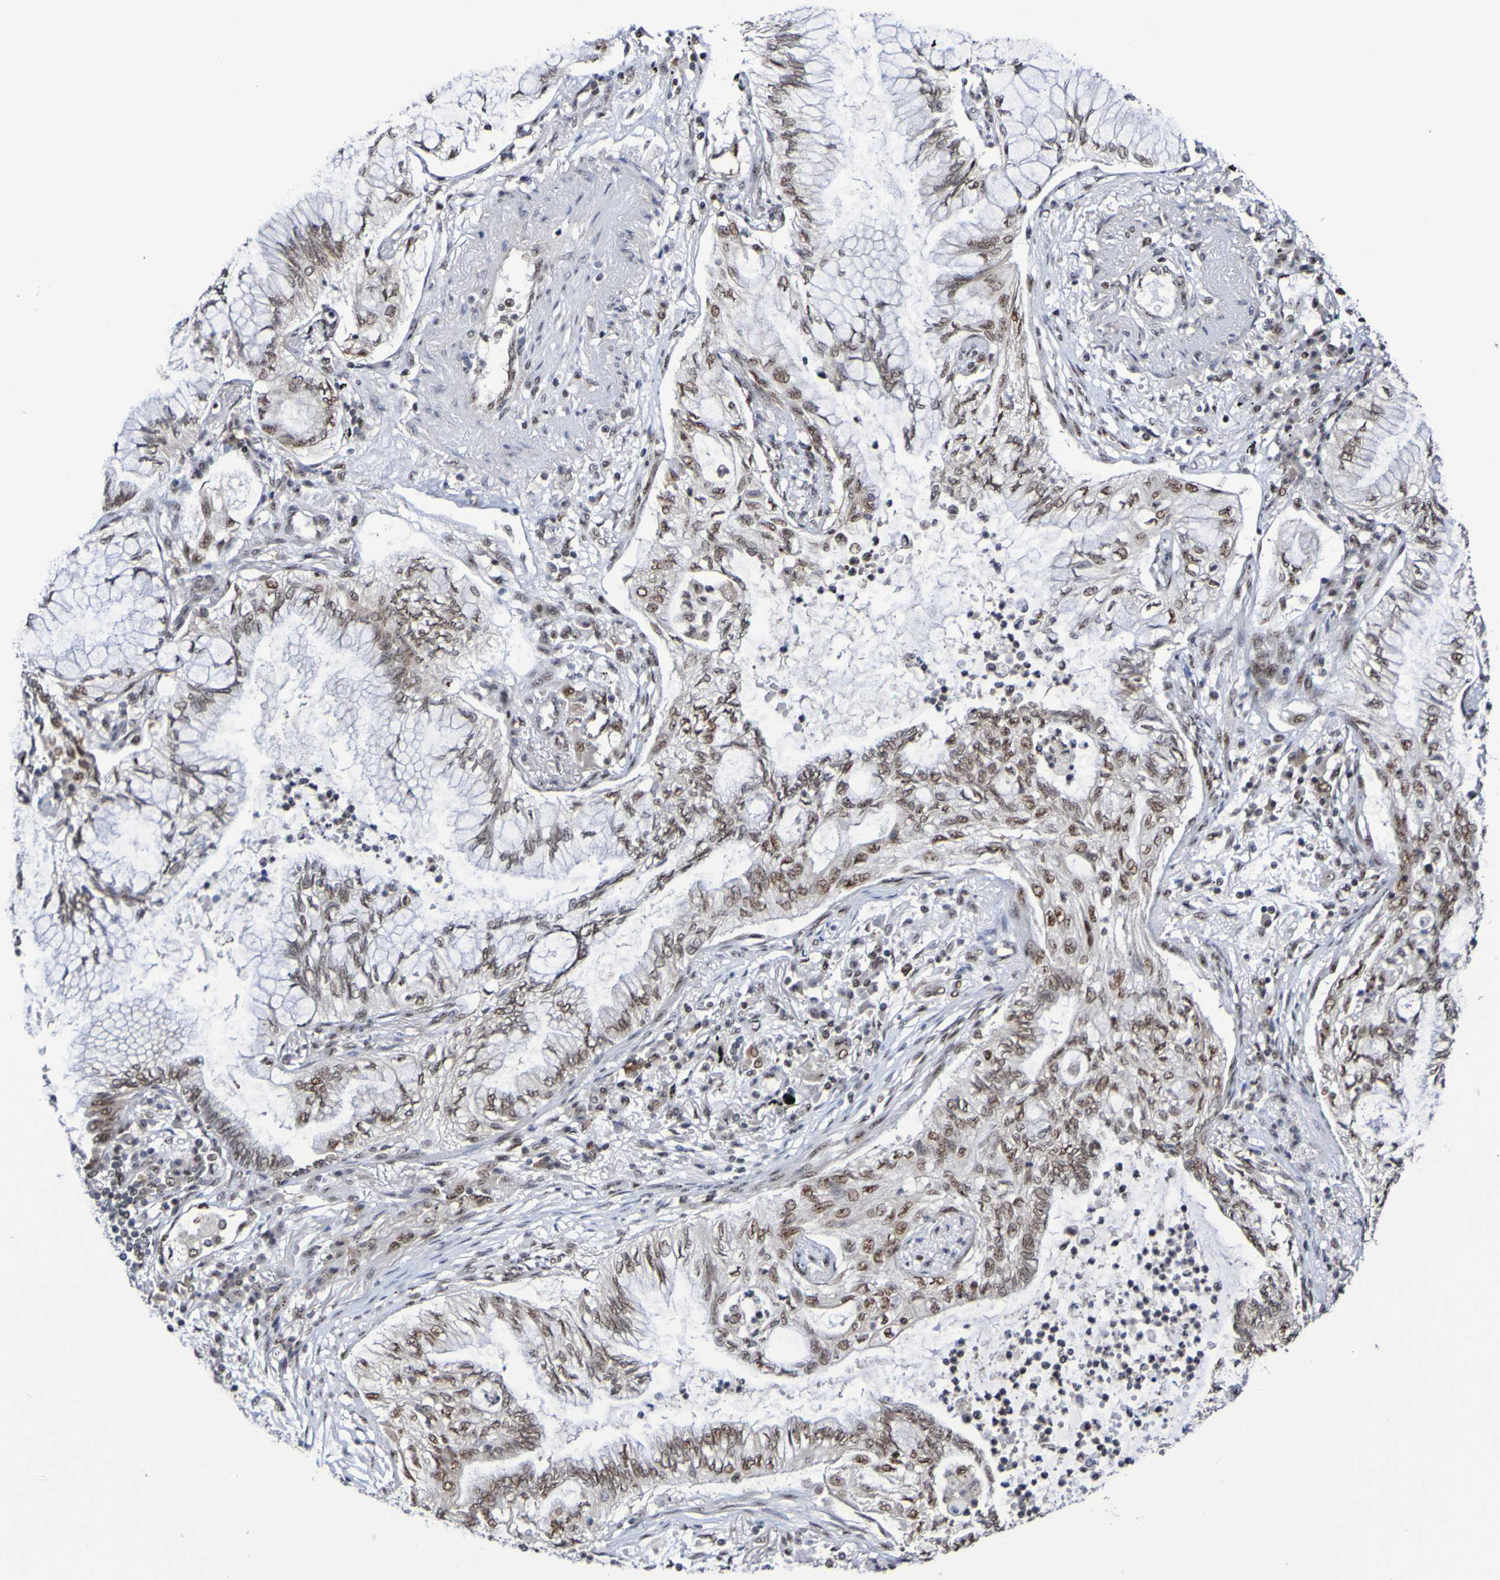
{"staining": {"intensity": "weak", "quantity": ">75%", "location": "nuclear"}, "tissue": "lung cancer", "cell_type": "Tumor cells", "image_type": "cancer", "snomed": [{"axis": "morphology", "description": "Normal tissue, NOS"}, {"axis": "morphology", "description": "Adenocarcinoma, NOS"}, {"axis": "topography", "description": "Bronchus"}, {"axis": "topography", "description": "Lung"}], "caption": "The immunohistochemical stain labels weak nuclear positivity in tumor cells of lung cancer tissue.", "gene": "CDC5L", "patient": {"sex": "female", "age": 70}}